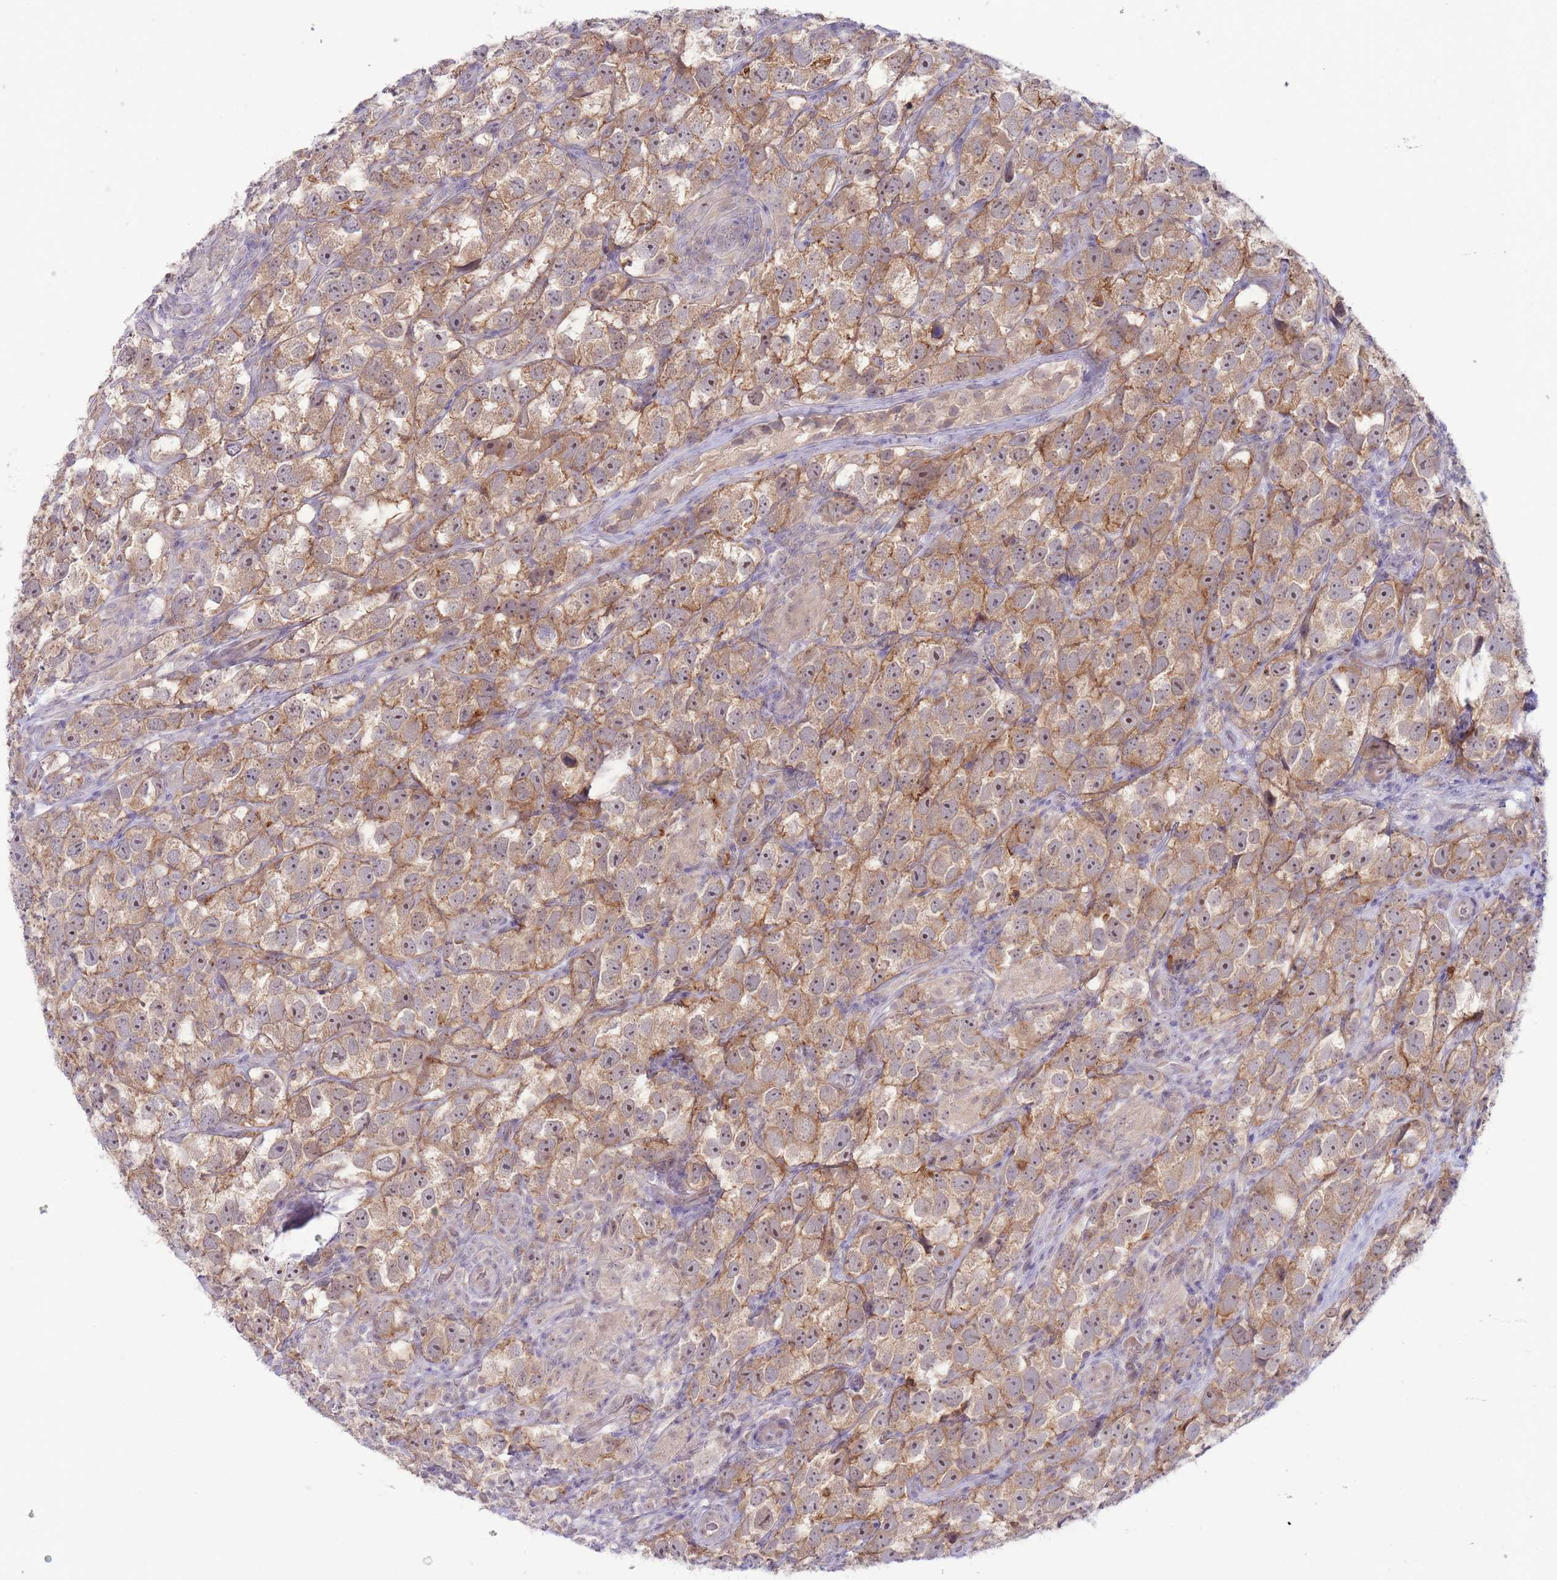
{"staining": {"intensity": "moderate", "quantity": "25%-75%", "location": "cytoplasmic/membranous"}, "tissue": "testis cancer", "cell_type": "Tumor cells", "image_type": "cancer", "snomed": [{"axis": "morphology", "description": "Seminoma, NOS"}, {"axis": "topography", "description": "Testis"}], "caption": "IHC of testis seminoma displays medium levels of moderate cytoplasmic/membranous staining in approximately 25%-75% of tumor cells.", "gene": "FBXO46", "patient": {"sex": "male", "age": 26}}